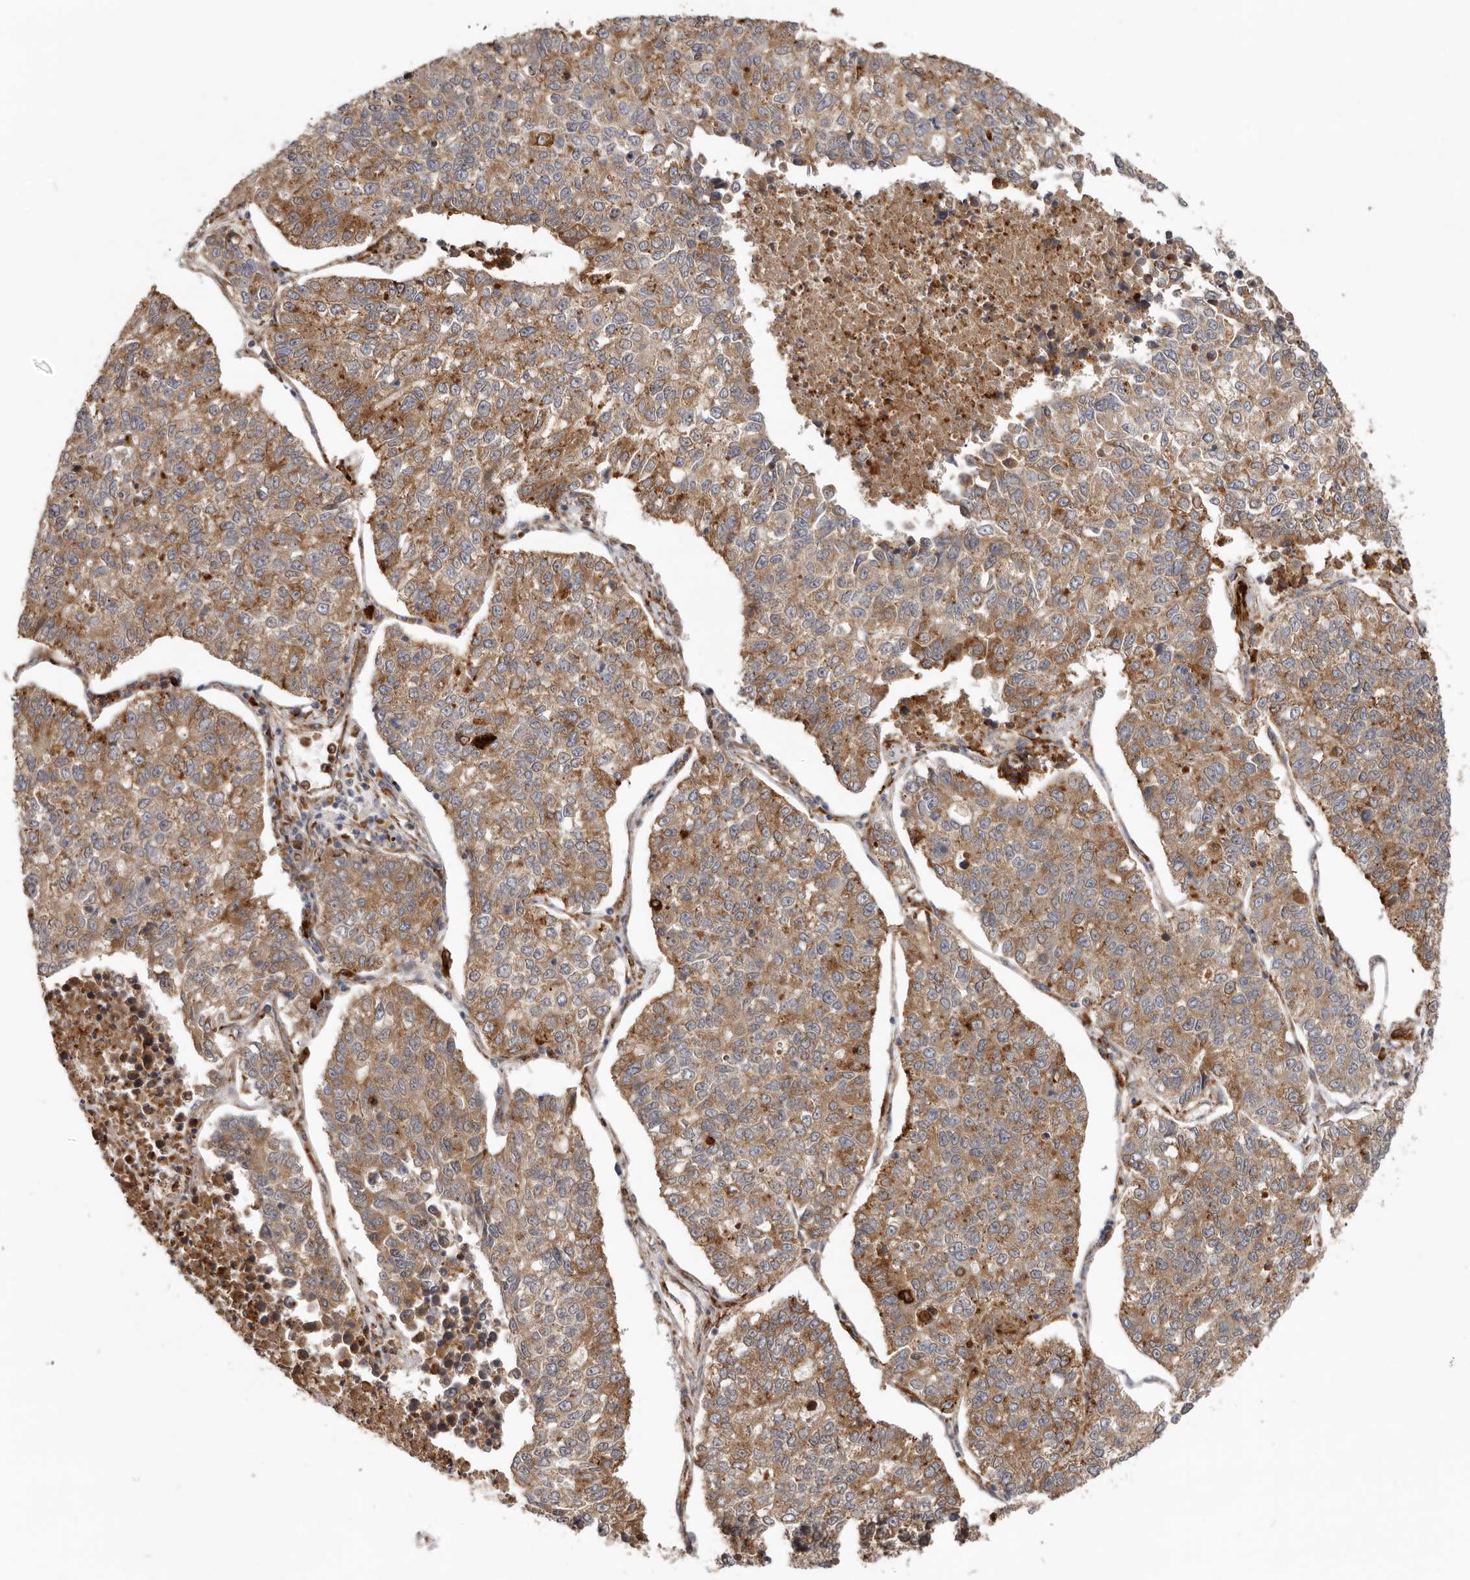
{"staining": {"intensity": "moderate", "quantity": ">75%", "location": "cytoplasmic/membranous"}, "tissue": "lung cancer", "cell_type": "Tumor cells", "image_type": "cancer", "snomed": [{"axis": "morphology", "description": "Adenocarcinoma, NOS"}, {"axis": "topography", "description": "Lung"}], "caption": "Lung adenocarcinoma was stained to show a protein in brown. There is medium levels of moderate cytoplasmic/membranous expression in about >75% of tumor cells. The staining was performed using DAB (3,3'-diaminobenzidine), with brown indicating positive protein expression. Nuclei are stained blue with hematoxylin.", "gene": "GRN", "patient": {"sex": "male", "age": 49}}